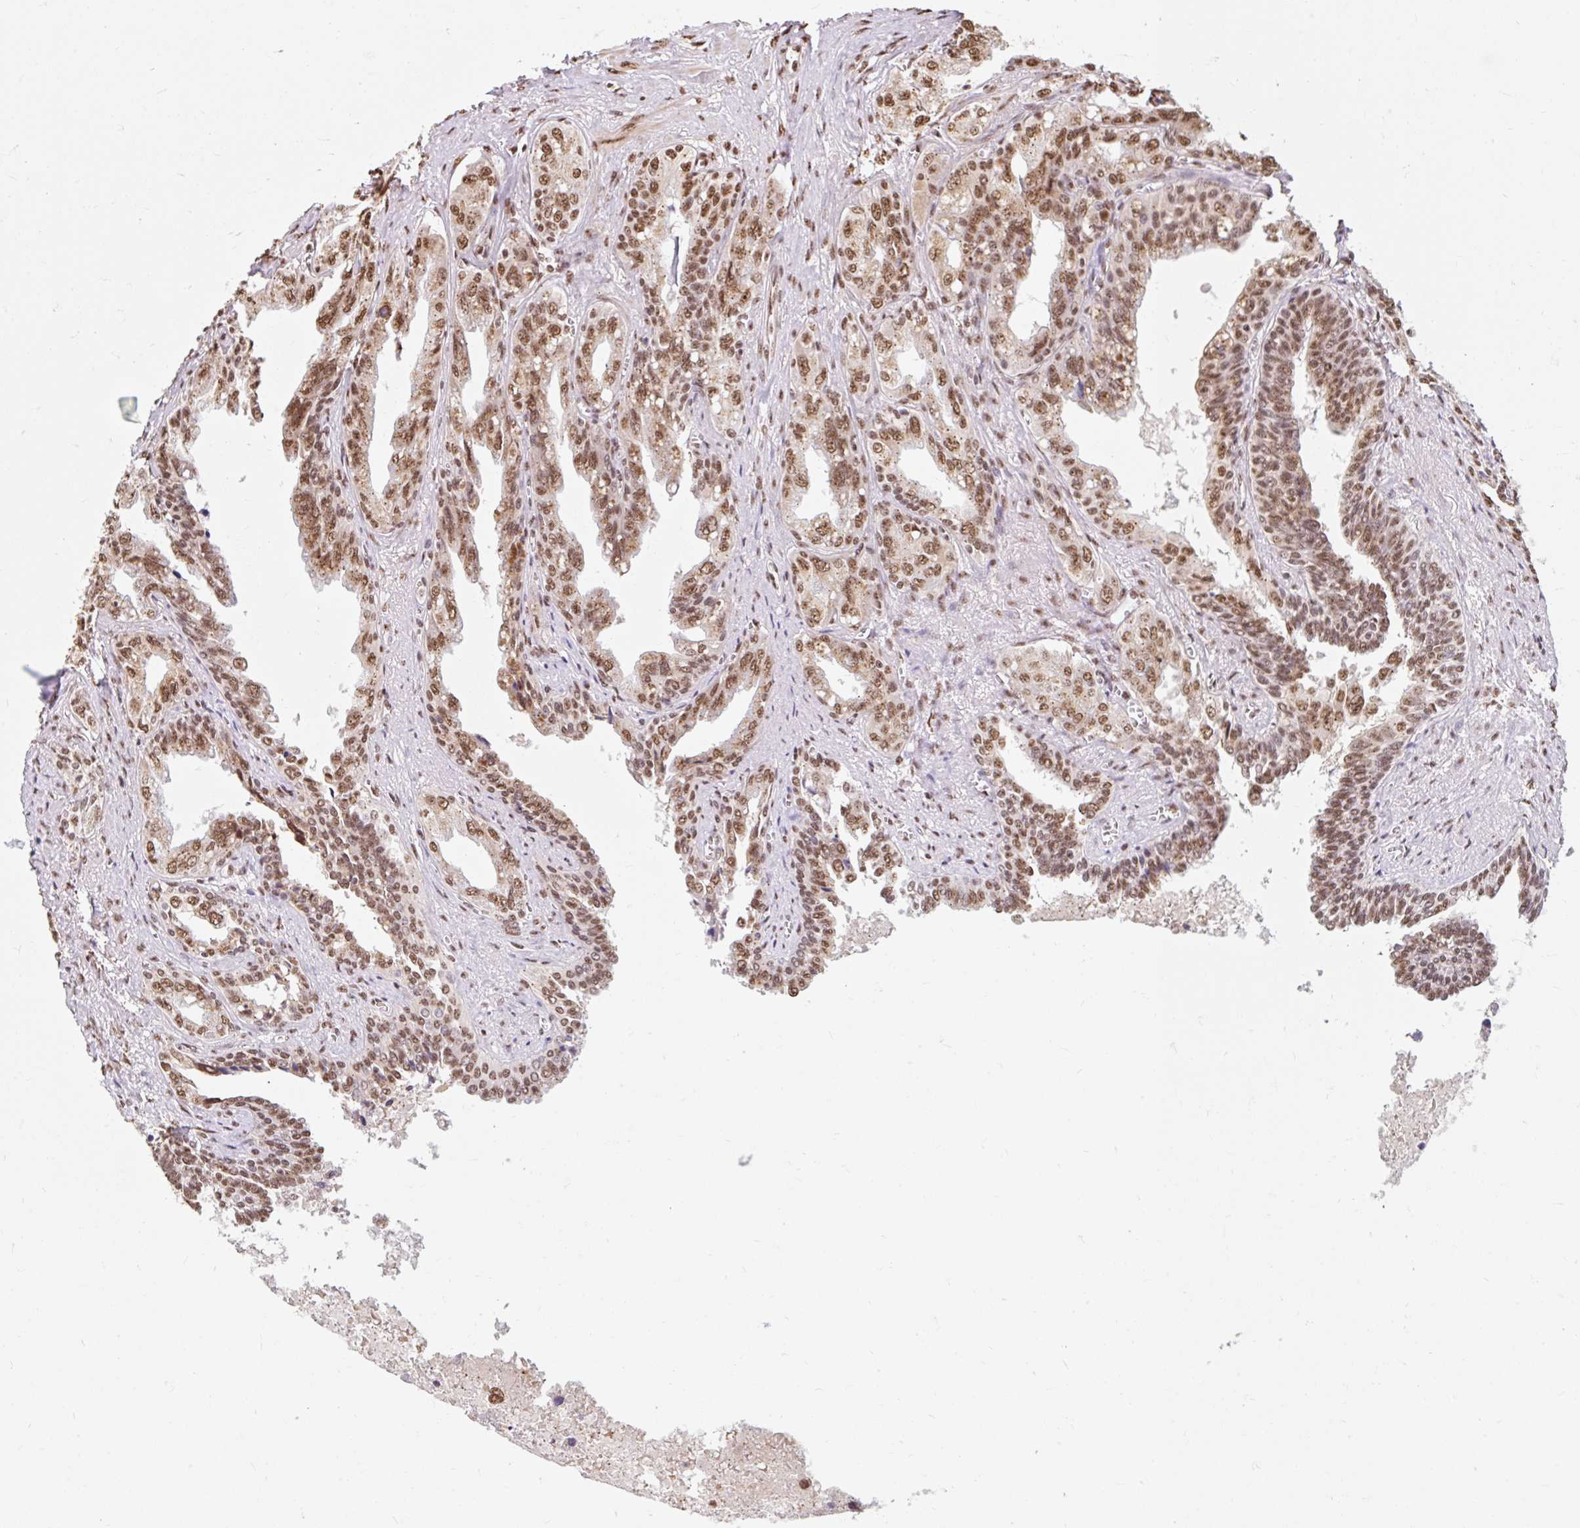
{"staining": {"intensity": "moderate", "quantity": ">75%", "location": "nuclear"}, "tissue": "seminal vesicle", "cell_type": "Glandular cells", "image_type": "normal", "snomed": [{"axis": "morphology", "description": "Normal tissue, NOS"}, {"axis": "topography", "description": "Seminal veicle"}], "caption": "High-power microscopy captured an IHC histopathology image of normal seminal vesicle, revealing moderate nuclear staining in about >75% of glandular cells.", "gene": "BICRA", "patient": {"sex": "male", "age": 67}}